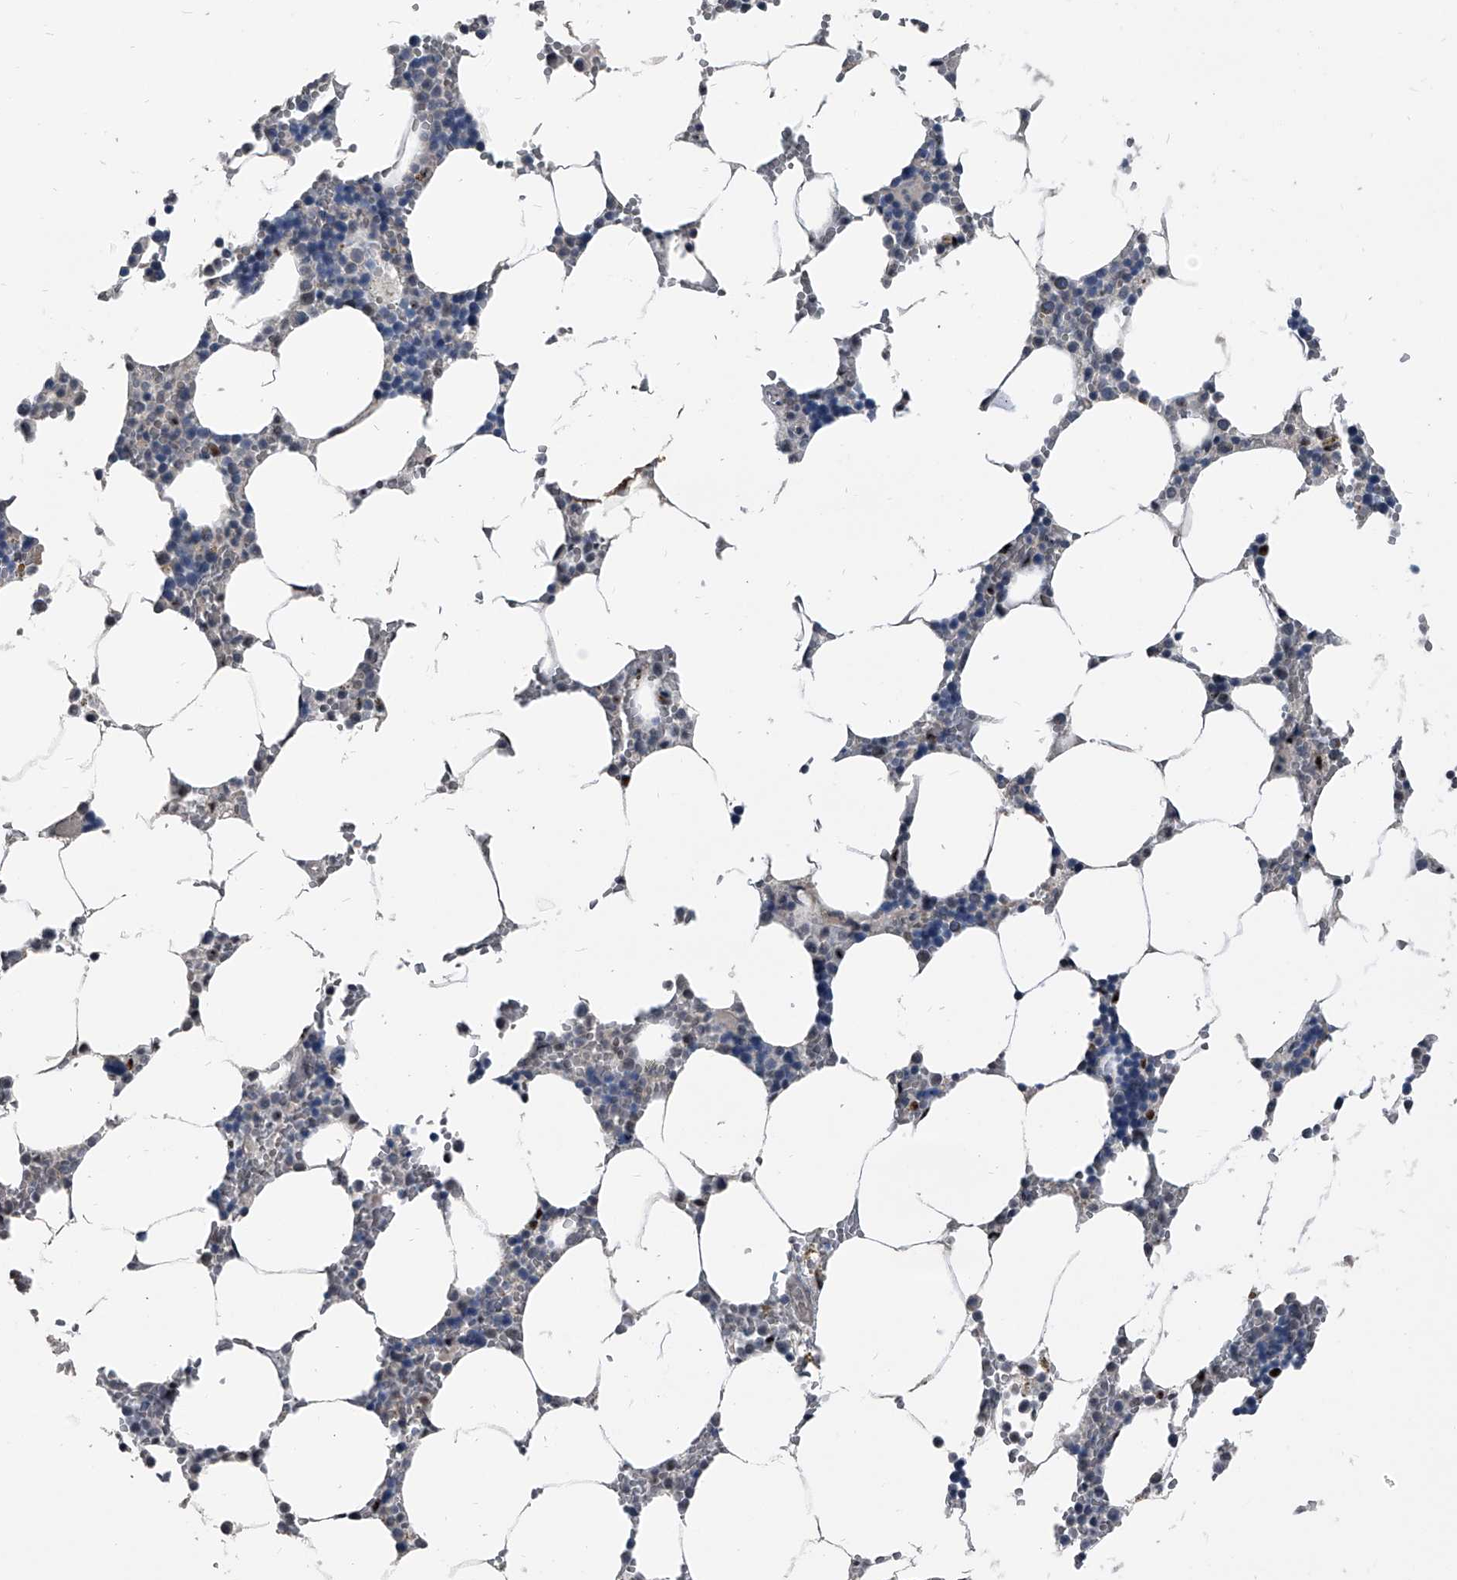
{"staining": {"intensity": "moderate", "quantity": "<25%", "location": "nuclear"}, "tissue": "bone marrow", "cell_type": "Hematopoietic cells", "image_type": "normal", "snomed": [{"axis": "morphology", "description": "Normal tissue, NOS"}, {"axis": "topography", "description": "Bone marrow"}], "caption": "This is an image of immunohistochemistry staining of normal bone marrow, which shows moderate staining in the nuclear of hematopoietic cells.", "gene": "MEN1", "patient": {"sex": "male", "age": 70}}